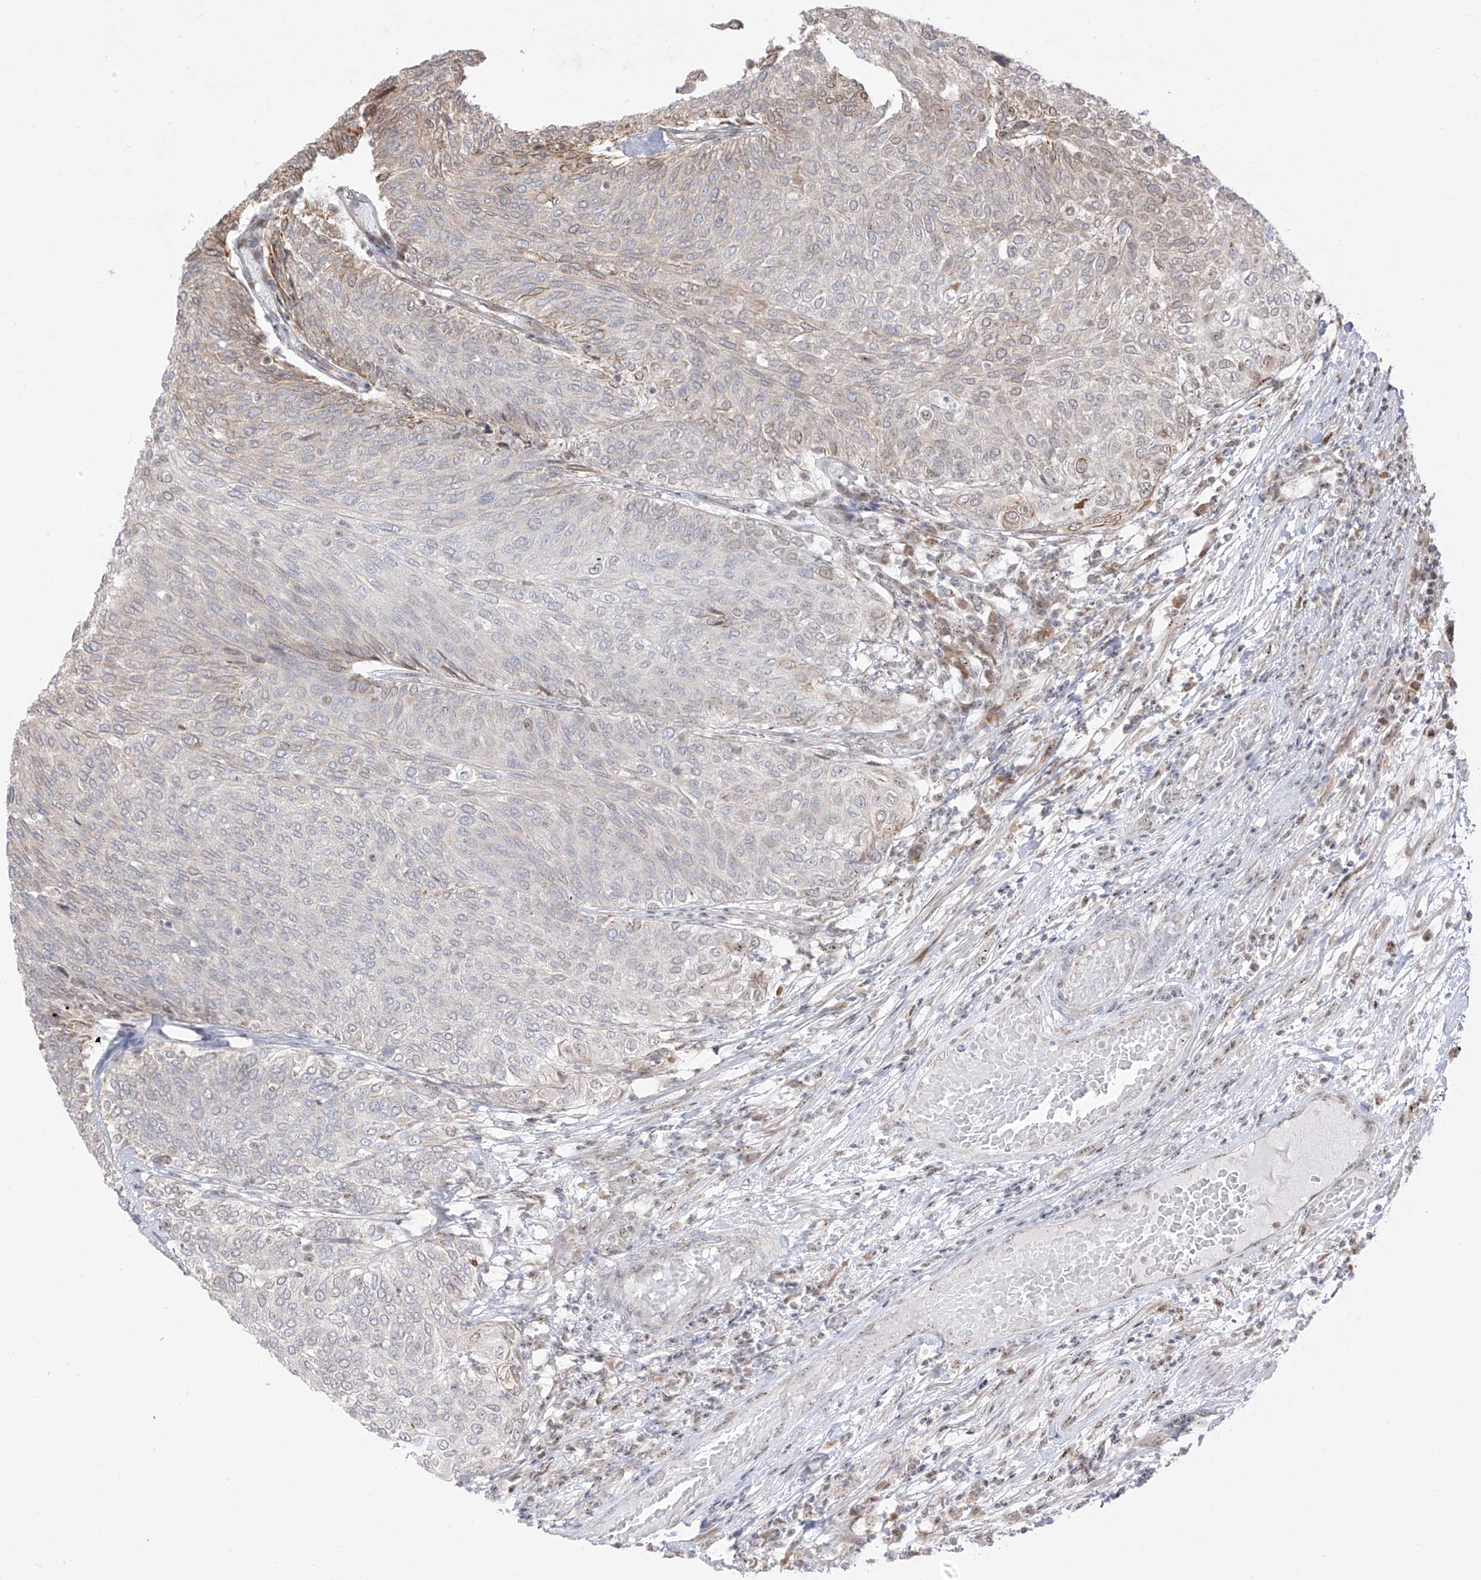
{"staining": {"intensity": "weak", "quantity": "<25%", "location": "nuclear"}, "tissue": "urothelial cancer", "cell_type": "Tumor cells", "image_type": "cancer", "snomed": [{"axis": "morphology", "description": "Urothelial carcinoma, Low grade"}, {"axis": "topography", "description": "Urinary bladder"}], "caption": "Tumor cells show no significant protein staining in low-grade urothelial carcinoma.", "gene": "ZBTB8A", "patient": {"sex": "female", "age": 79}}